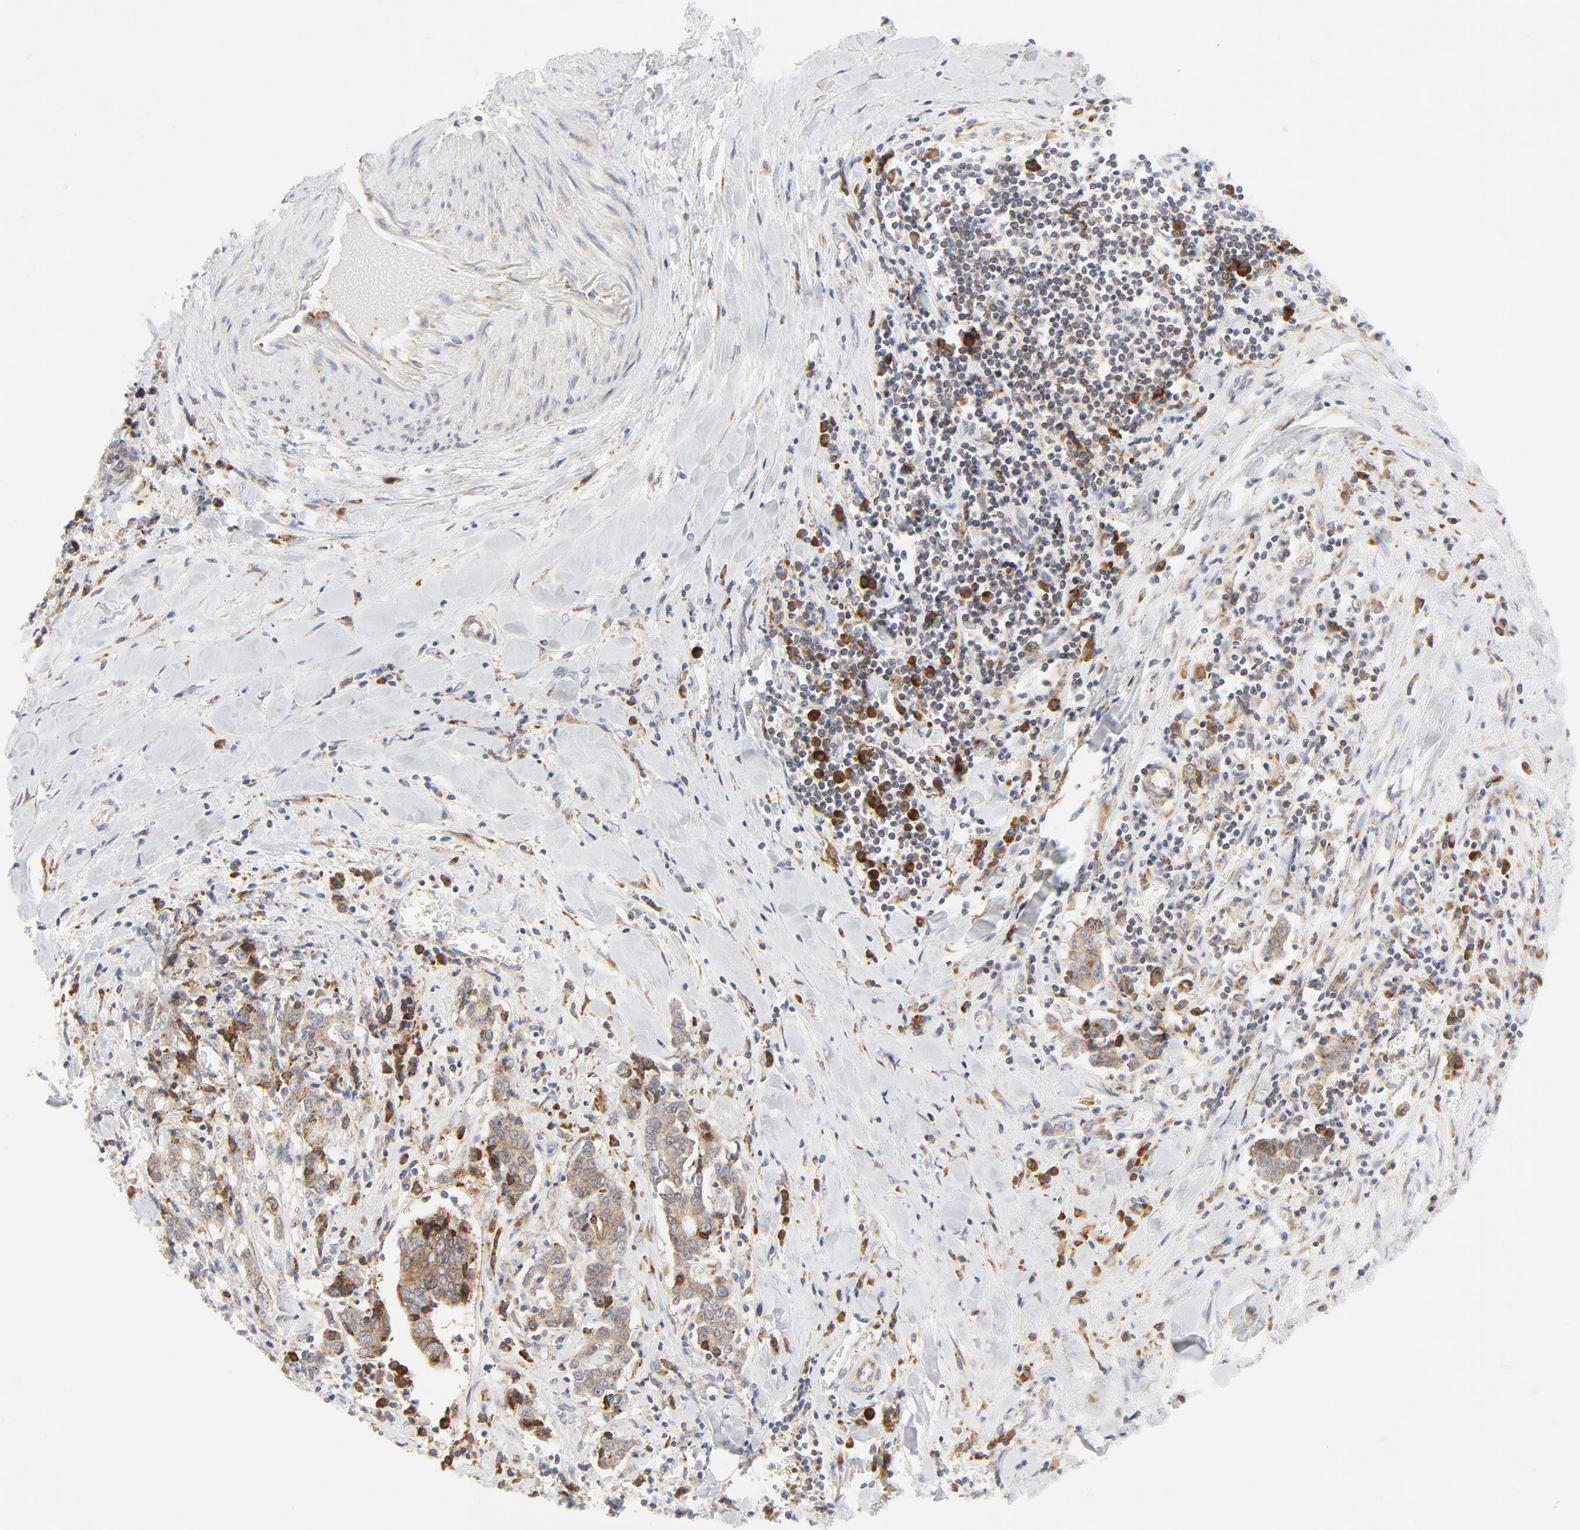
{"staining": {"intensity": "weak", "quantity": ">75%", "location": "cytoplasmic/membranous"}, "tissue": "liver cancer", "cell_type": "Tumor cells", "image_type": "cancer", "snomed": [{"axis": "morphology", "description": "Cholangiocarcinoma"}, {"axis": "topography", "description": "Liver"}], "caption": "A brown stain highlights weak cytoplasmic/membranous staining of a protein in liver cancer tumor cells. (Brightfield microscopy of DAB IHC at high magnification).", "gene": "LRP6", "patient": {"sex": "male", "age": 57}}